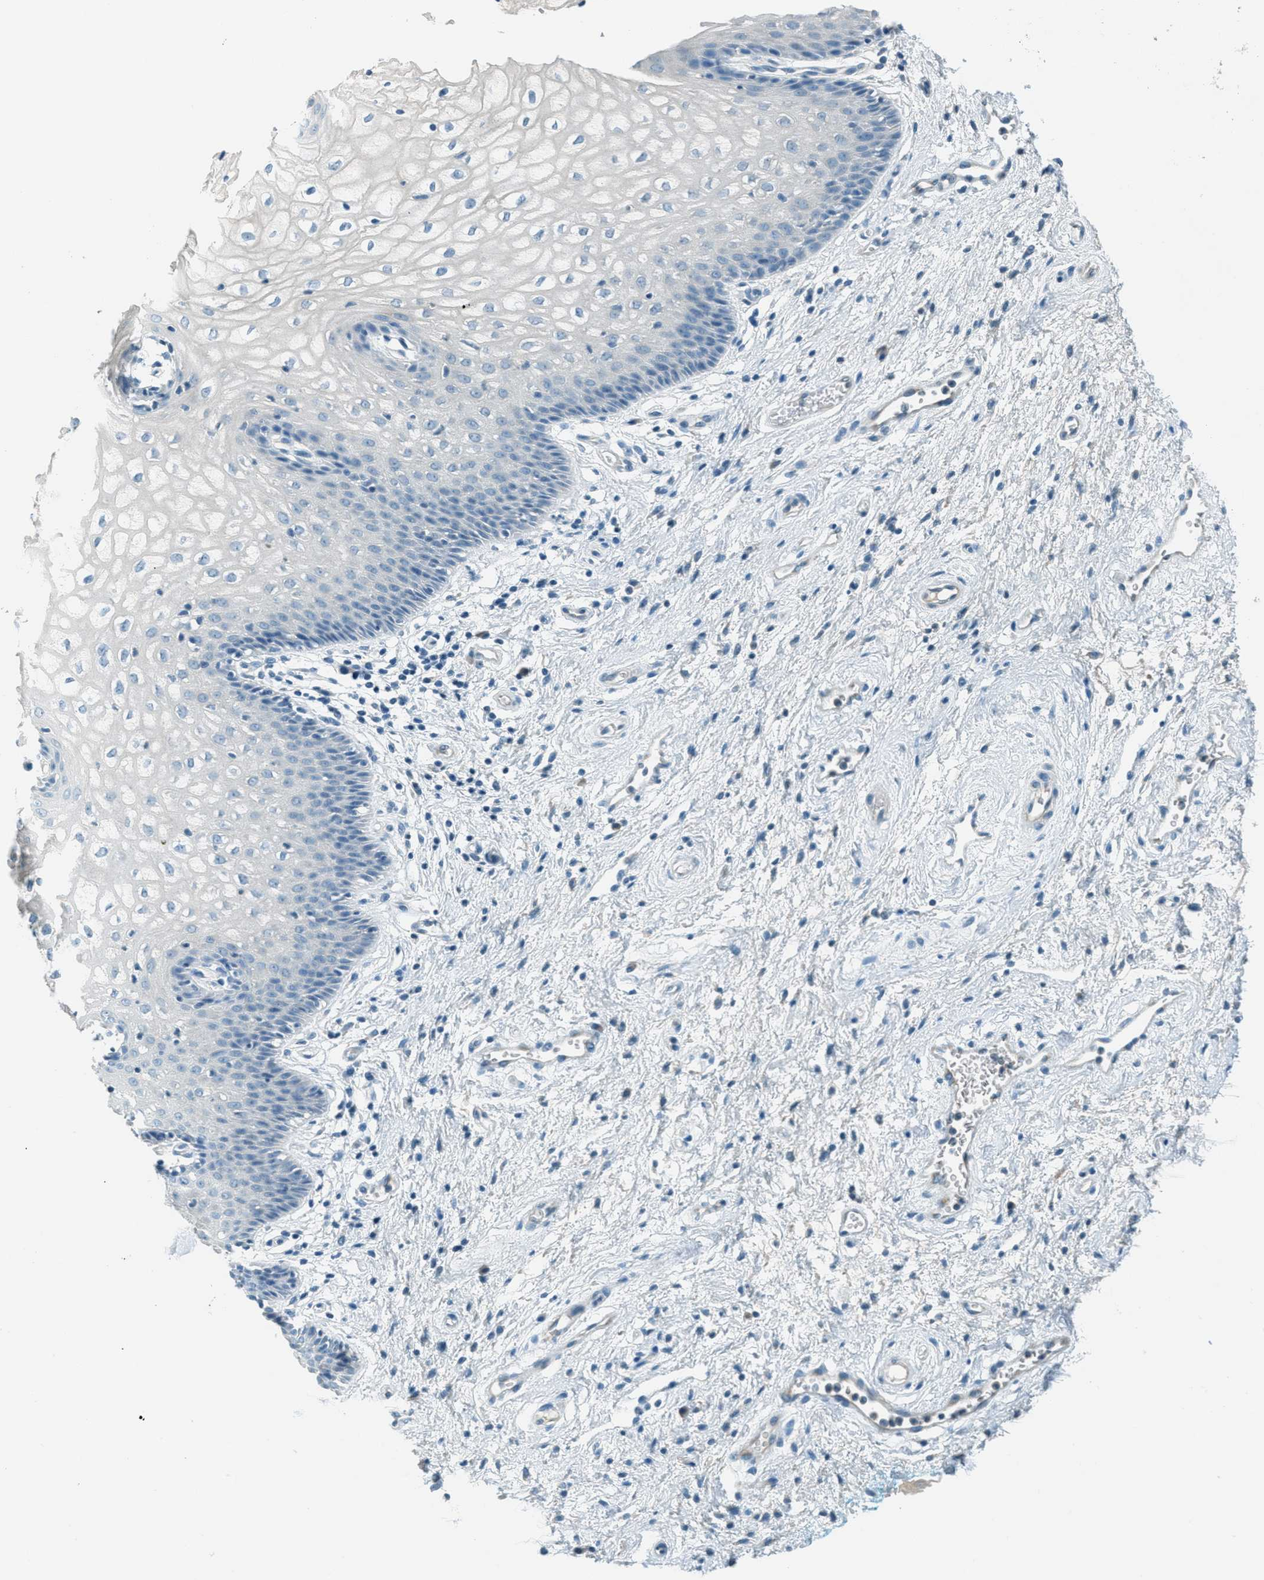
{"staining": {"intensity": "negative", "quantity": "none", "location": "none"}, "tissue": "vagina", "cell_type": "Squamous epithelial cells", "image_type": "normal", "snomed": [{"axis": "morphology", "description": "Normal tissue, NOS"}, {"axis": "topography", "description": "Vagina"}], "caption": "Normal vagina was stained to show a protein in brown. There is no significant staining in squamous epithelial cells. Brightfield microscopy of immunohistochemistry (IHC) stained with DAB (3,3'-diaminobenzidine) (brown) and hematoxylin (blue), captured at high magnification.", "gene": "MSLN", "patient": {"sex": "female", "age": 34}}